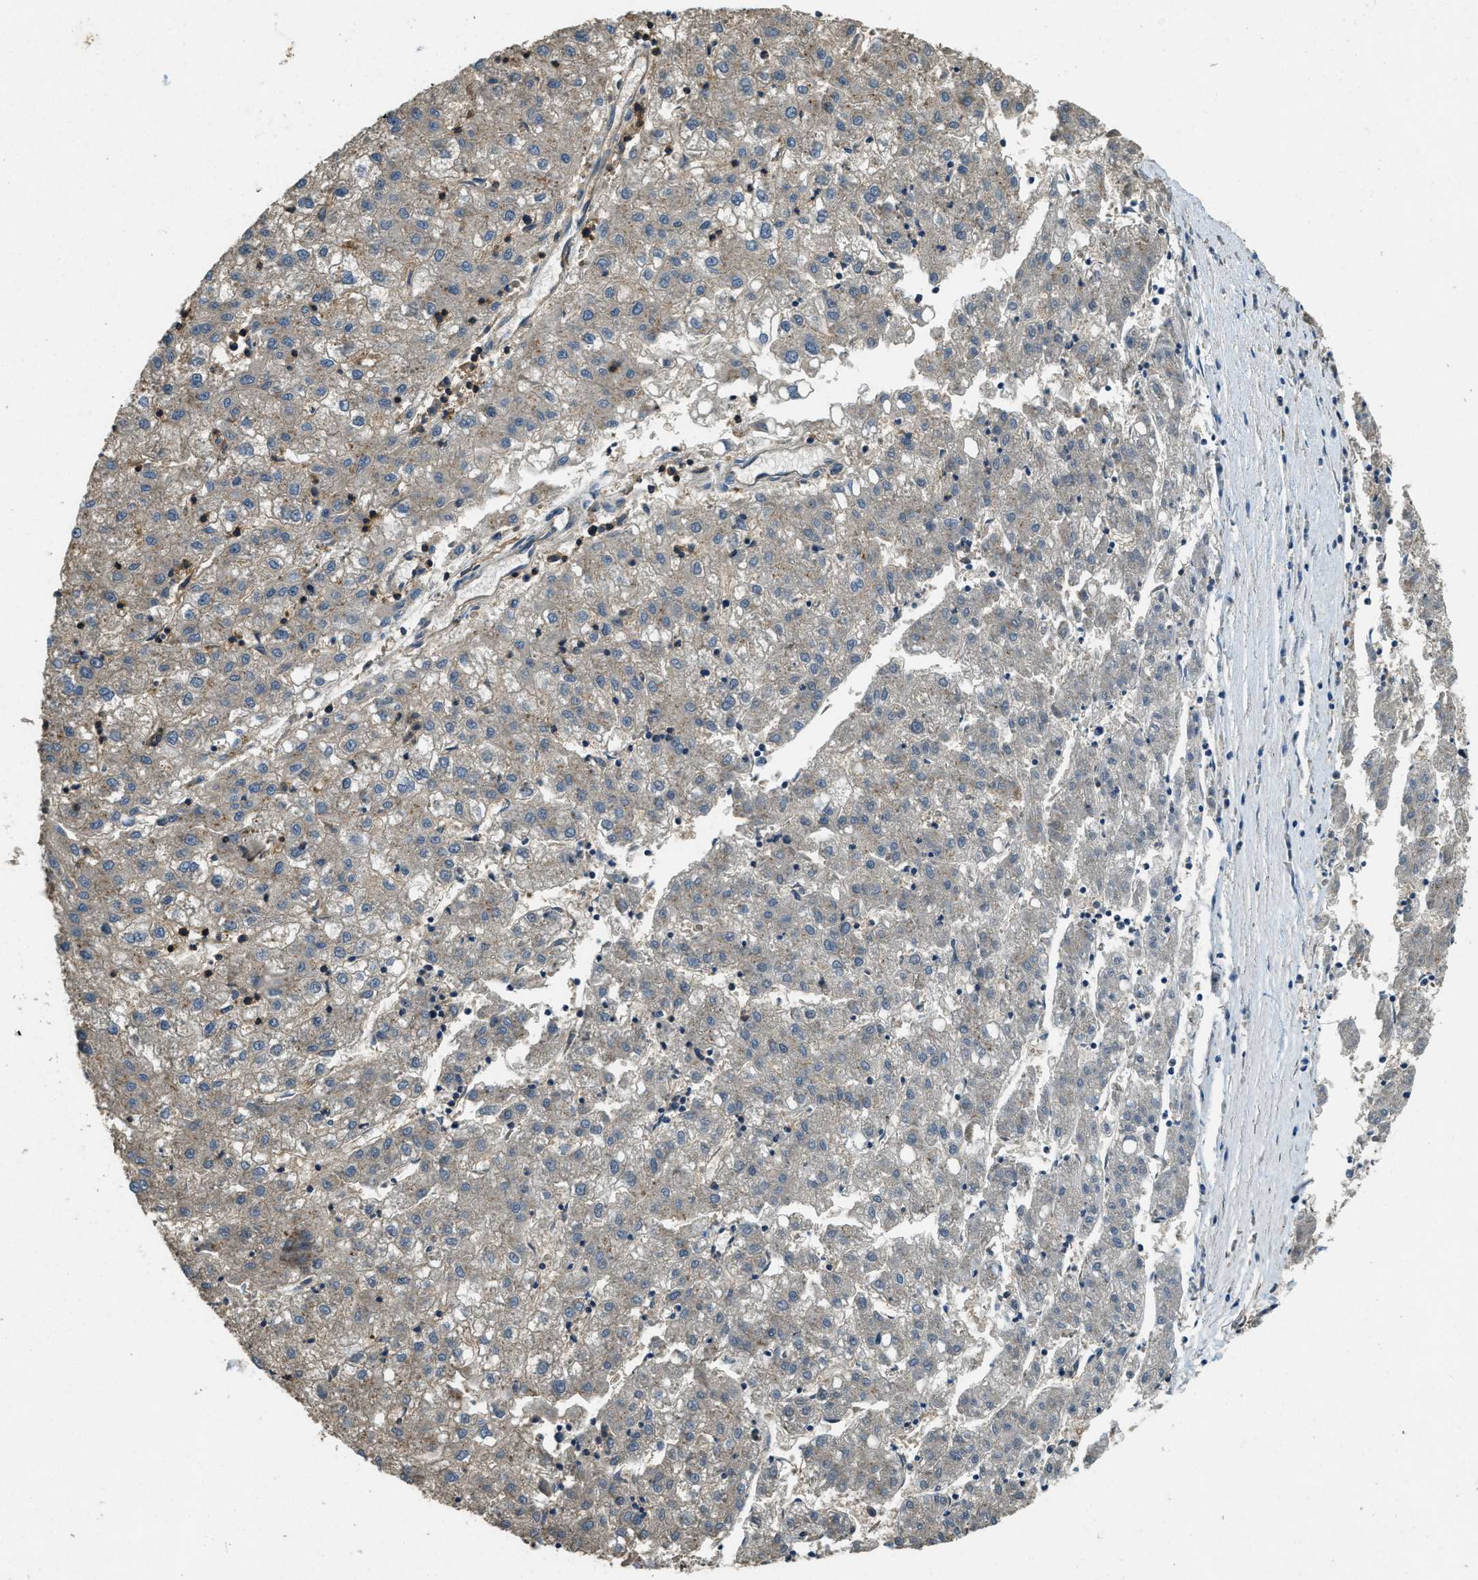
{"staining": {"intensity": "negative", "quantity": "none", "location": "none"}, "tissue": "liver cancer", "cell_type": "Tumor cells", "image_type": "cancer", "snomed": [{"axis": "morphology", "description": "Carcinoma, Hepatocellular, NOS"}, {"axis": "topography", "description": "Liver"}], "caption": "Micrograph shows no protein staining in tumor cells of liver cancer tissue.", "gene": "ATP8B1", "patient": {"sex": "male", "age": 72}}